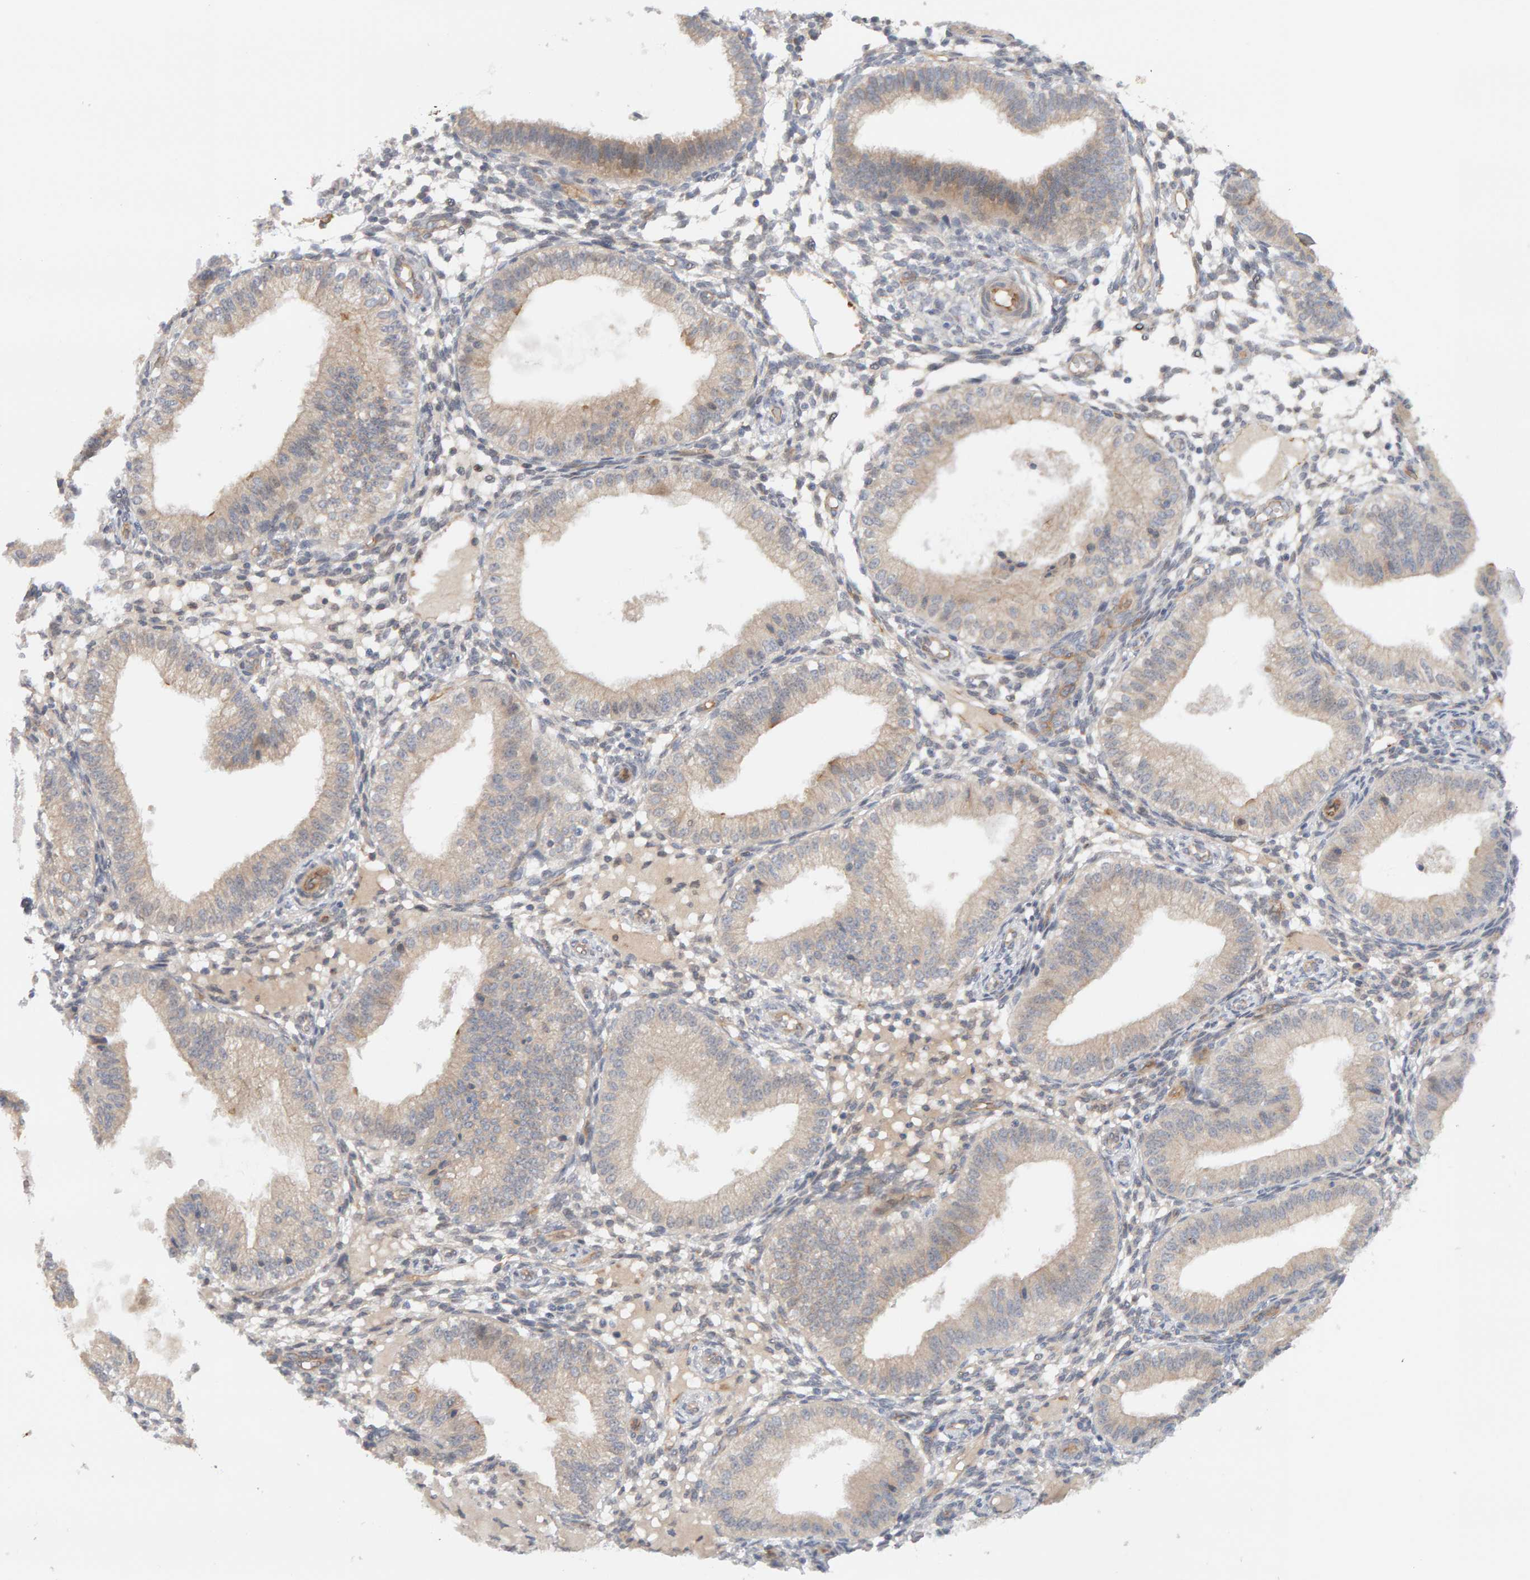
{"staining": {"intensity": "negative", "quantity": "none", "location": "none"}, "tissue": "endometrium", "cell_type": "Cells in endometrial stroma", "image_type": "normal", "snomed": [{"axis": "morphology", "description": "Normal tissue, NOS"}, {"axis": "topography", "description": "Endometrium"}], "caption": "Cells in endometrial stroma show no significant staining in benign endometrium. (Stains: DAB (3,3'-diaminobenzidine) immunohistochemistry with hematoxylin counter stain, Microscopy: brightfield microscopy at high magnification).", "gene": "PPP1R16A", "patient": {"sex": "female", "age": 39}}